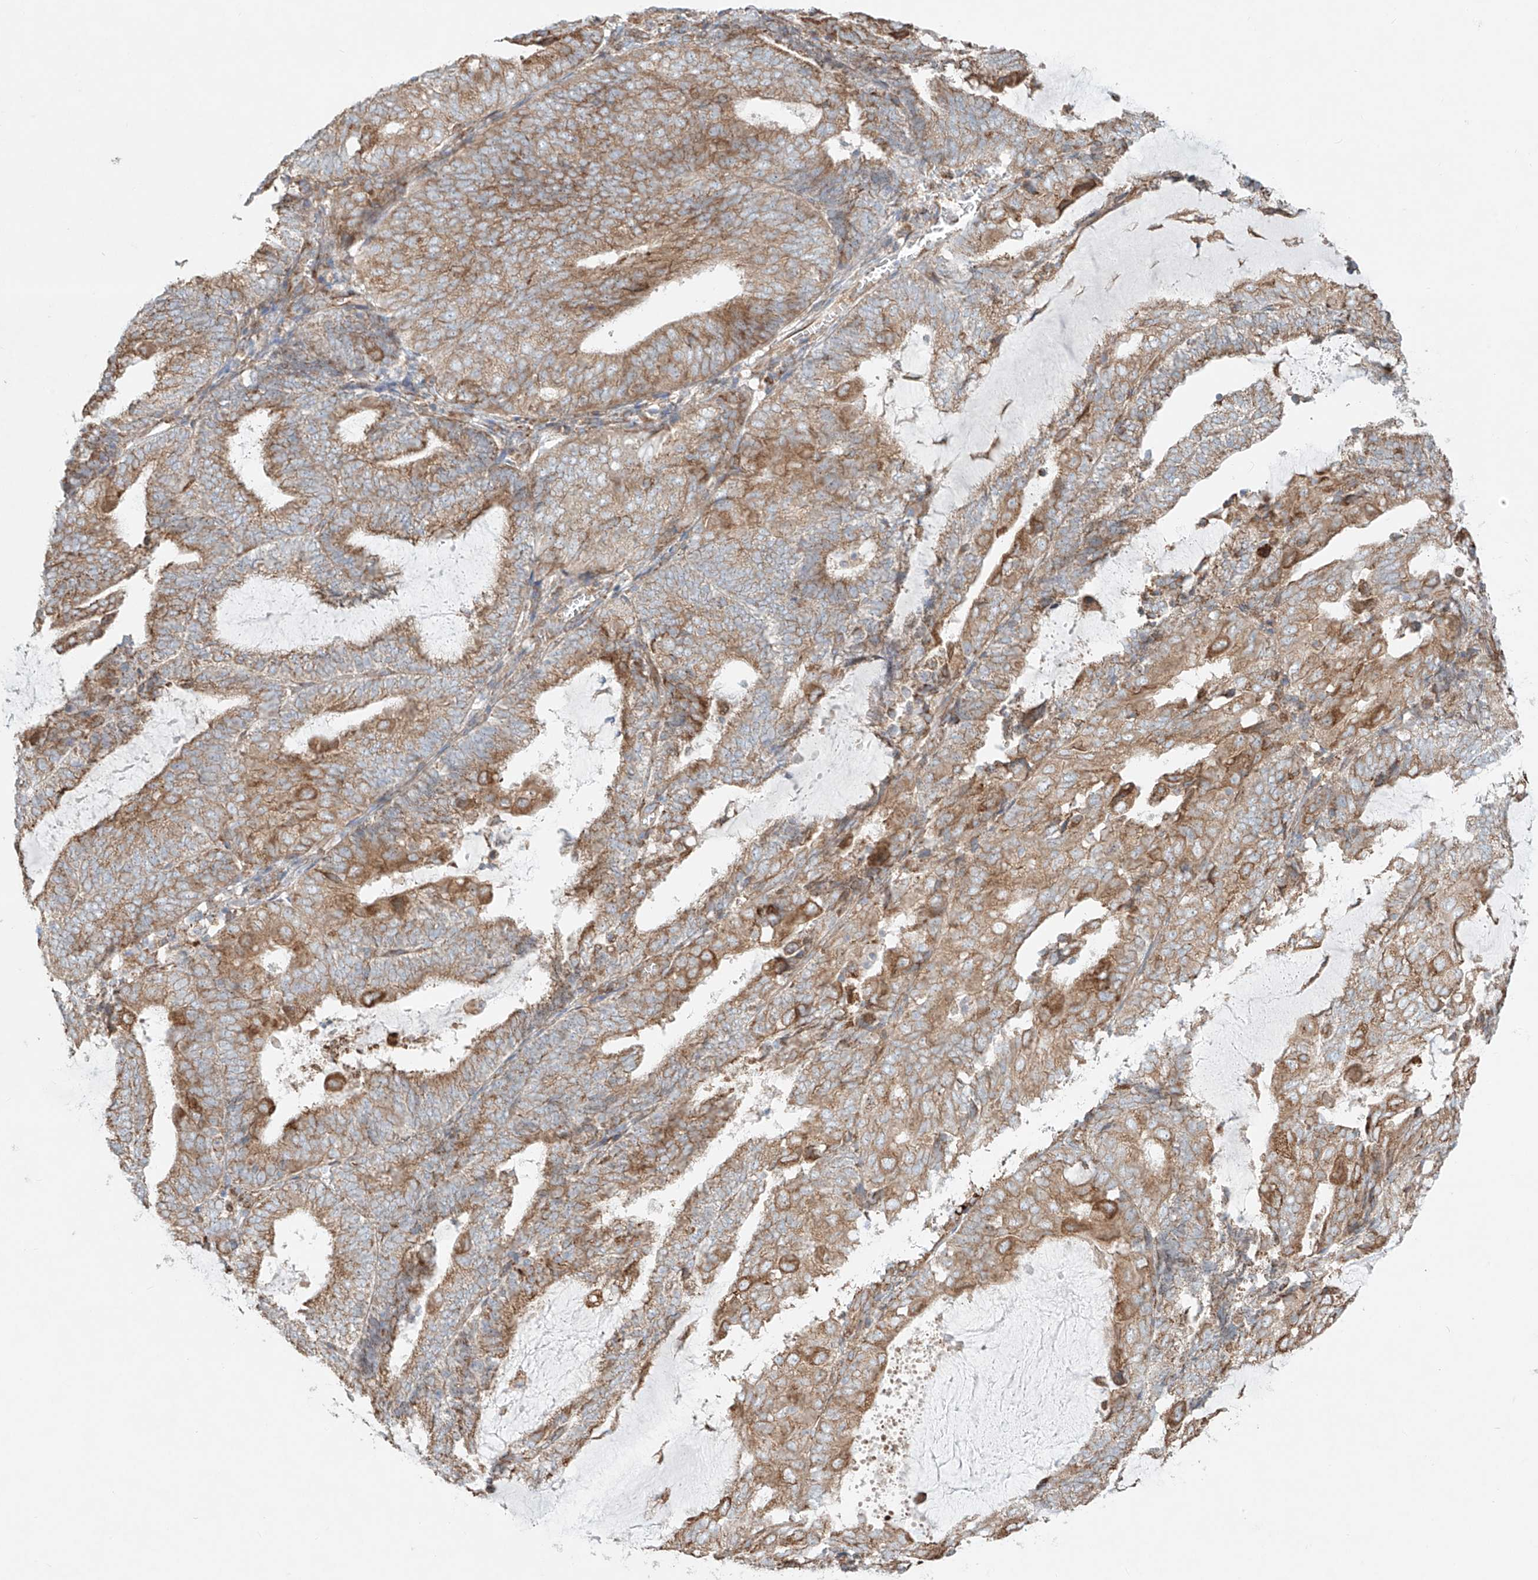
{"staining": {"intensity": "moderate", "quantity": ">75%", "location": "cytoplasmic/membranous"}, "tissue": "endometrial cancer", "cell_type": "Tumor cells", "image_type": "cancer", "snomed": [{"axis": "morphology", "description": "Adenocarcinoma, NOS"}, {"axis": "topography", "description": "Endometrium"}], "caption": "Immunohistochemical staining of human adenocarcinoma (endometrial) exhibits medium levels of moderate cytoplasmic/membranous protein positivity in about >75% of tumor cells.", "gene": "EIPR1", "patient": {"sex": "female", "age": 81}}